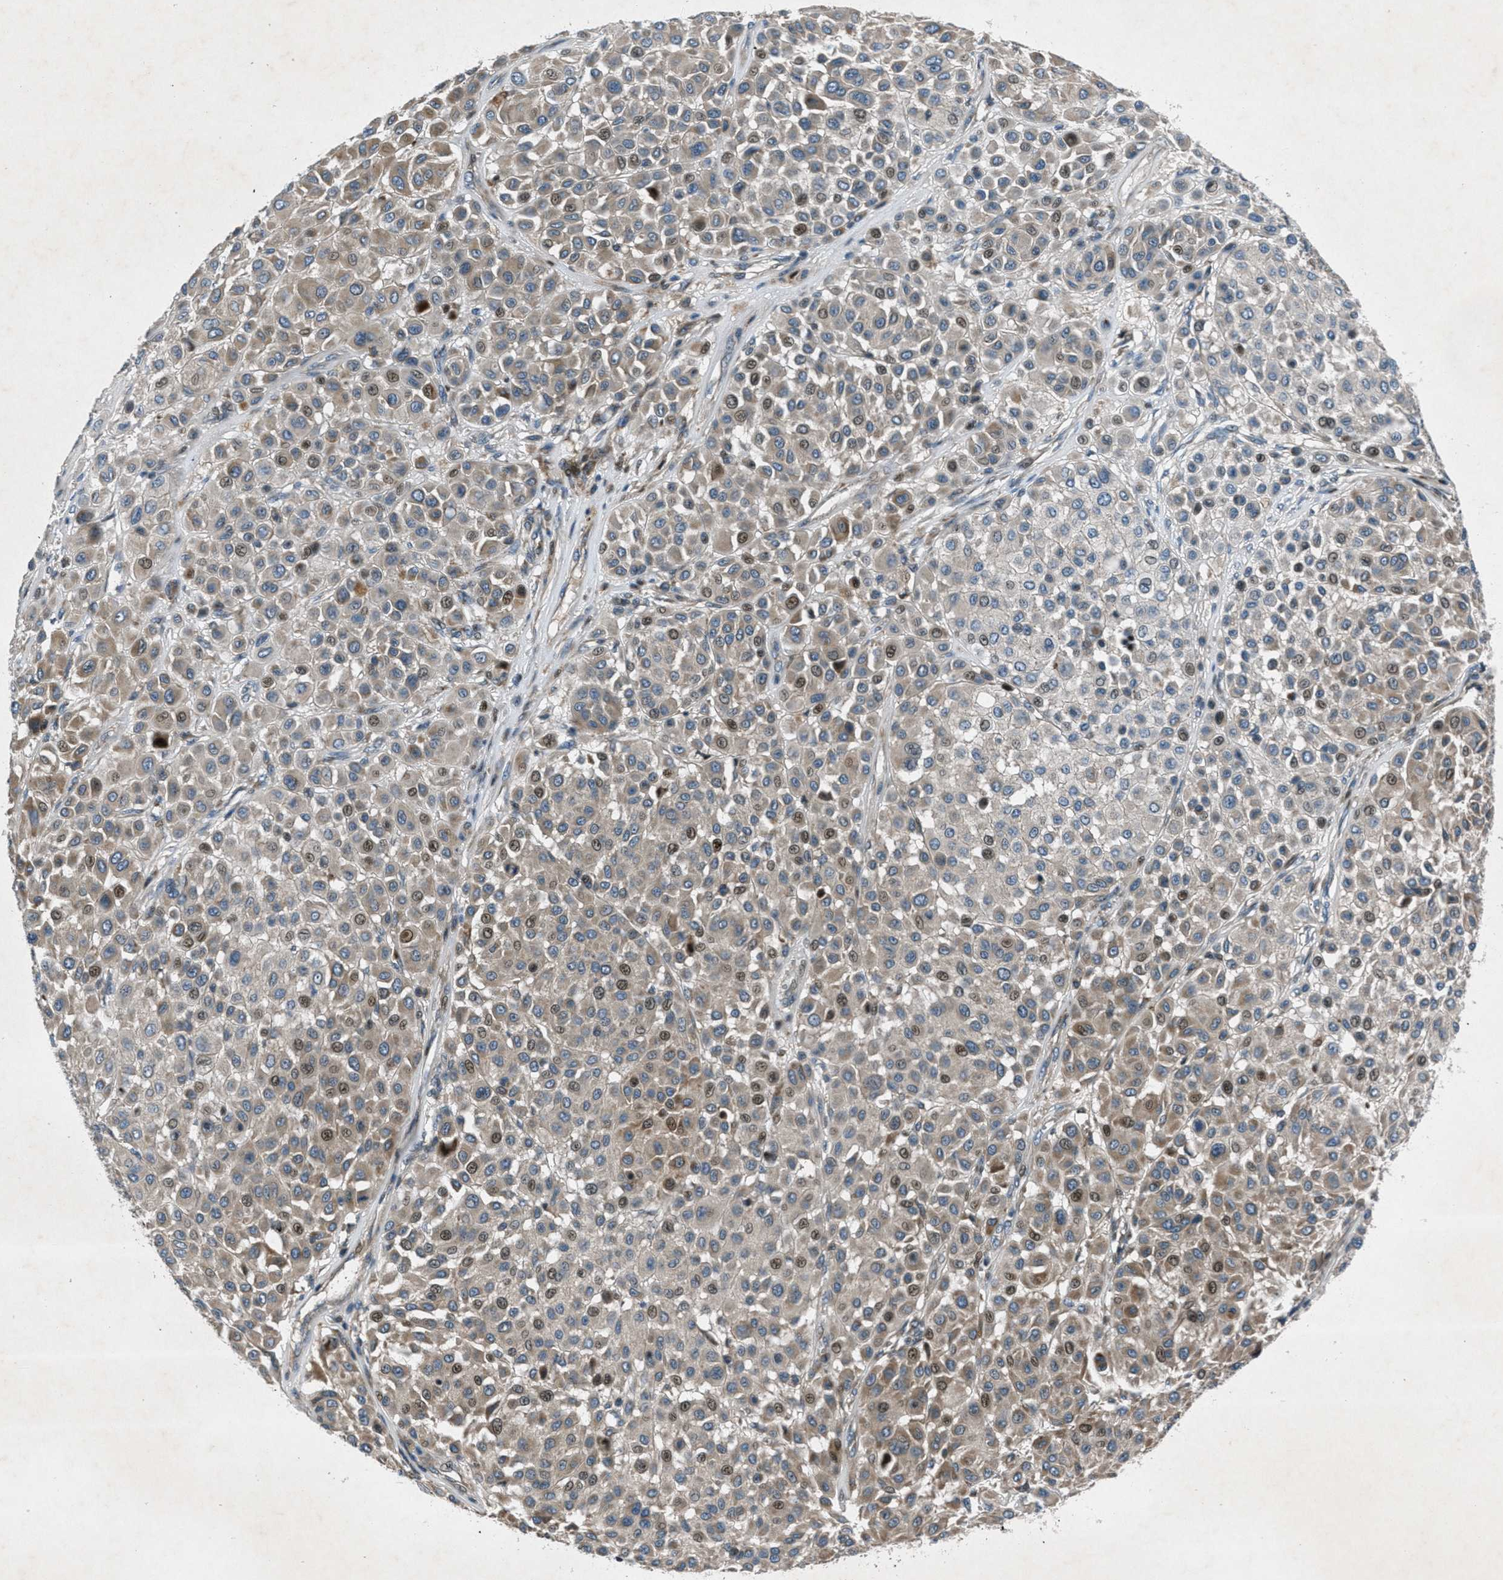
{"staining": {"intensity": "moderate", "quantity": "25%-75%", "location": "cytoplasmic/membranous,nuclear"}, "tissue": "melanoma", "cell_type": "Tumor cells", "image_type": "cancer", "snomed": [{"axis": "morphology", "description": "Malignant melanoma, Metastatic site"}, {"axis": "topography", "description": "Soft tissue"}], "caption": "Immunohistochemistry of melanoma shows medium levels of moderate cytoplasmic/membranous and nuclear positivity in about 25%-75% of tumor cells. The protein is shown in brown color, while the nuclei are stained blue.", "gene": "CLEC2D", "patient": {"sex": "male", "age": 41}}